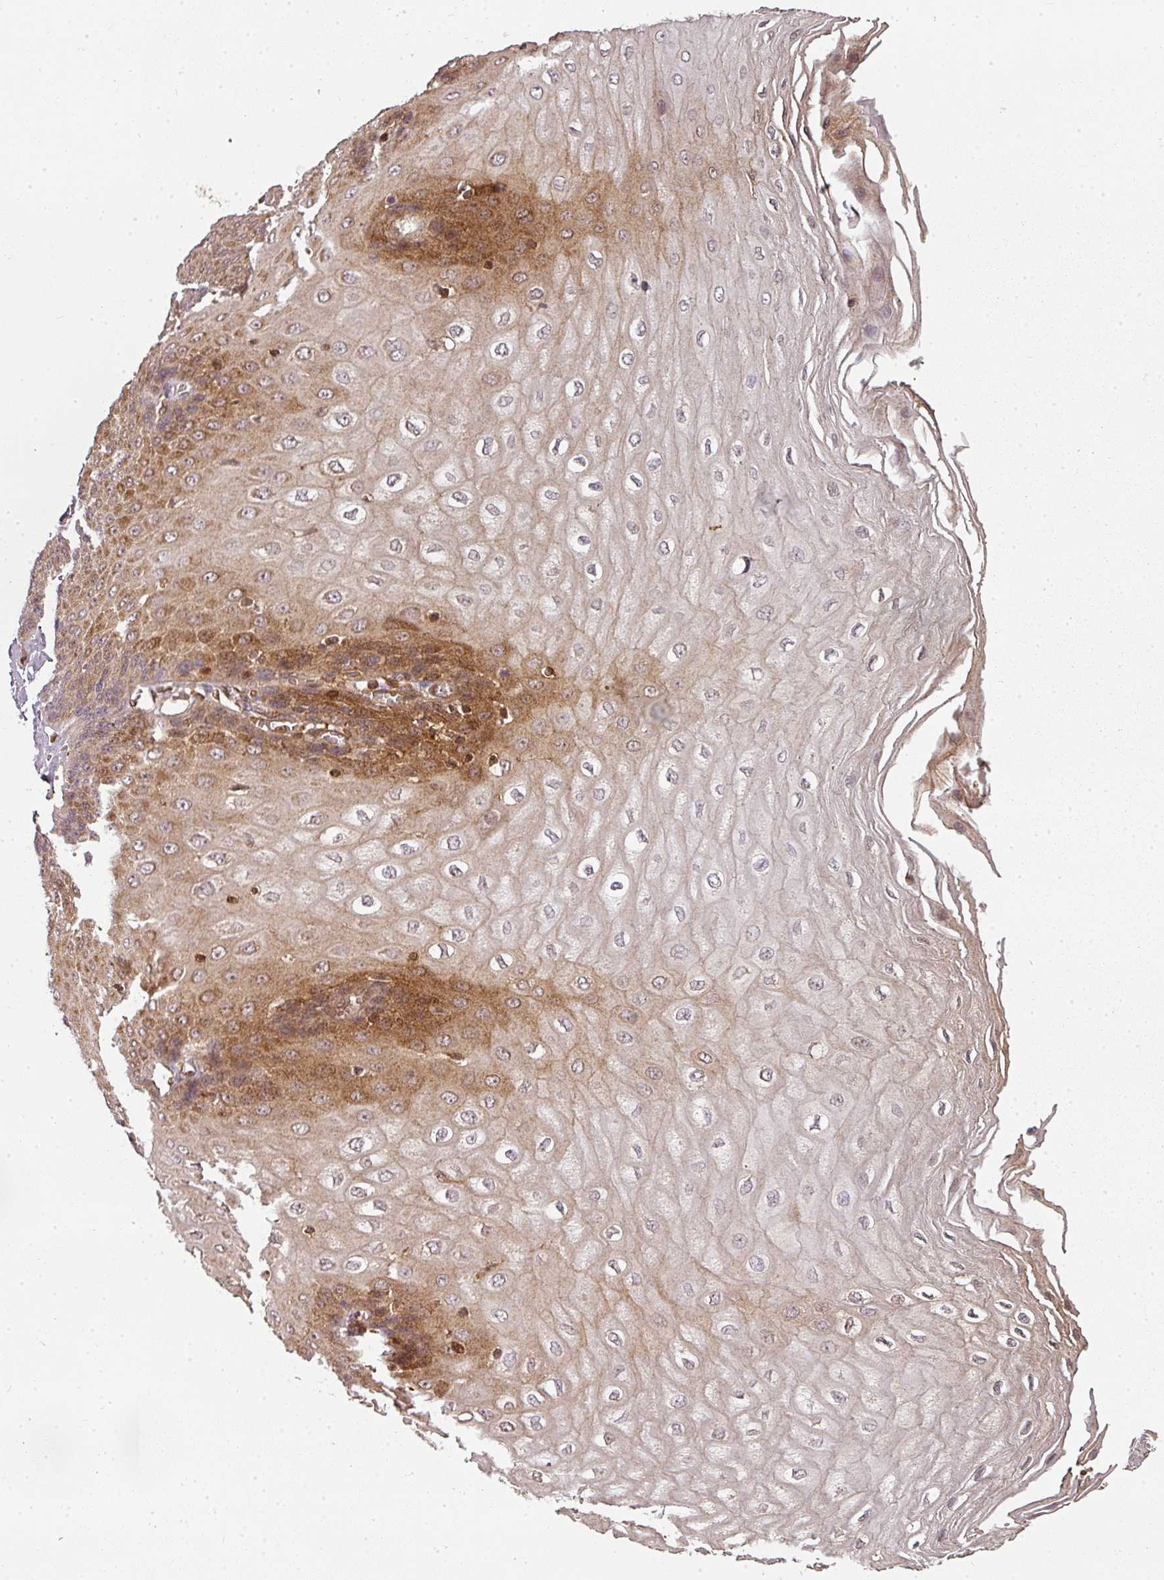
{"staining": {"intensity": "moderate", "quantity": "25%-75%", "location": "cytoplasmic/membranous"}, "tissue": "esophagus", "cell_type": "Squamous epithelial cells", "image_type": "normal", "snomed": [{"axis": "morphology", "description": "Normal tissue, NOS"}, {"axis": "topography", "description": "Esophagus"}], "caption": "Squamous epithelial cells exhibit moderate cytoplasmic/membranous staining in about 25%-75% of cells in benign esophagus. (Stains: DAB (3,3'-diaminobenzidine) in brown, nuclei in blue, Microscopy: brightfield microscopy at high magnification).", "gene": "CLIC1", "patient": {"sex": "male", "age": 60}}